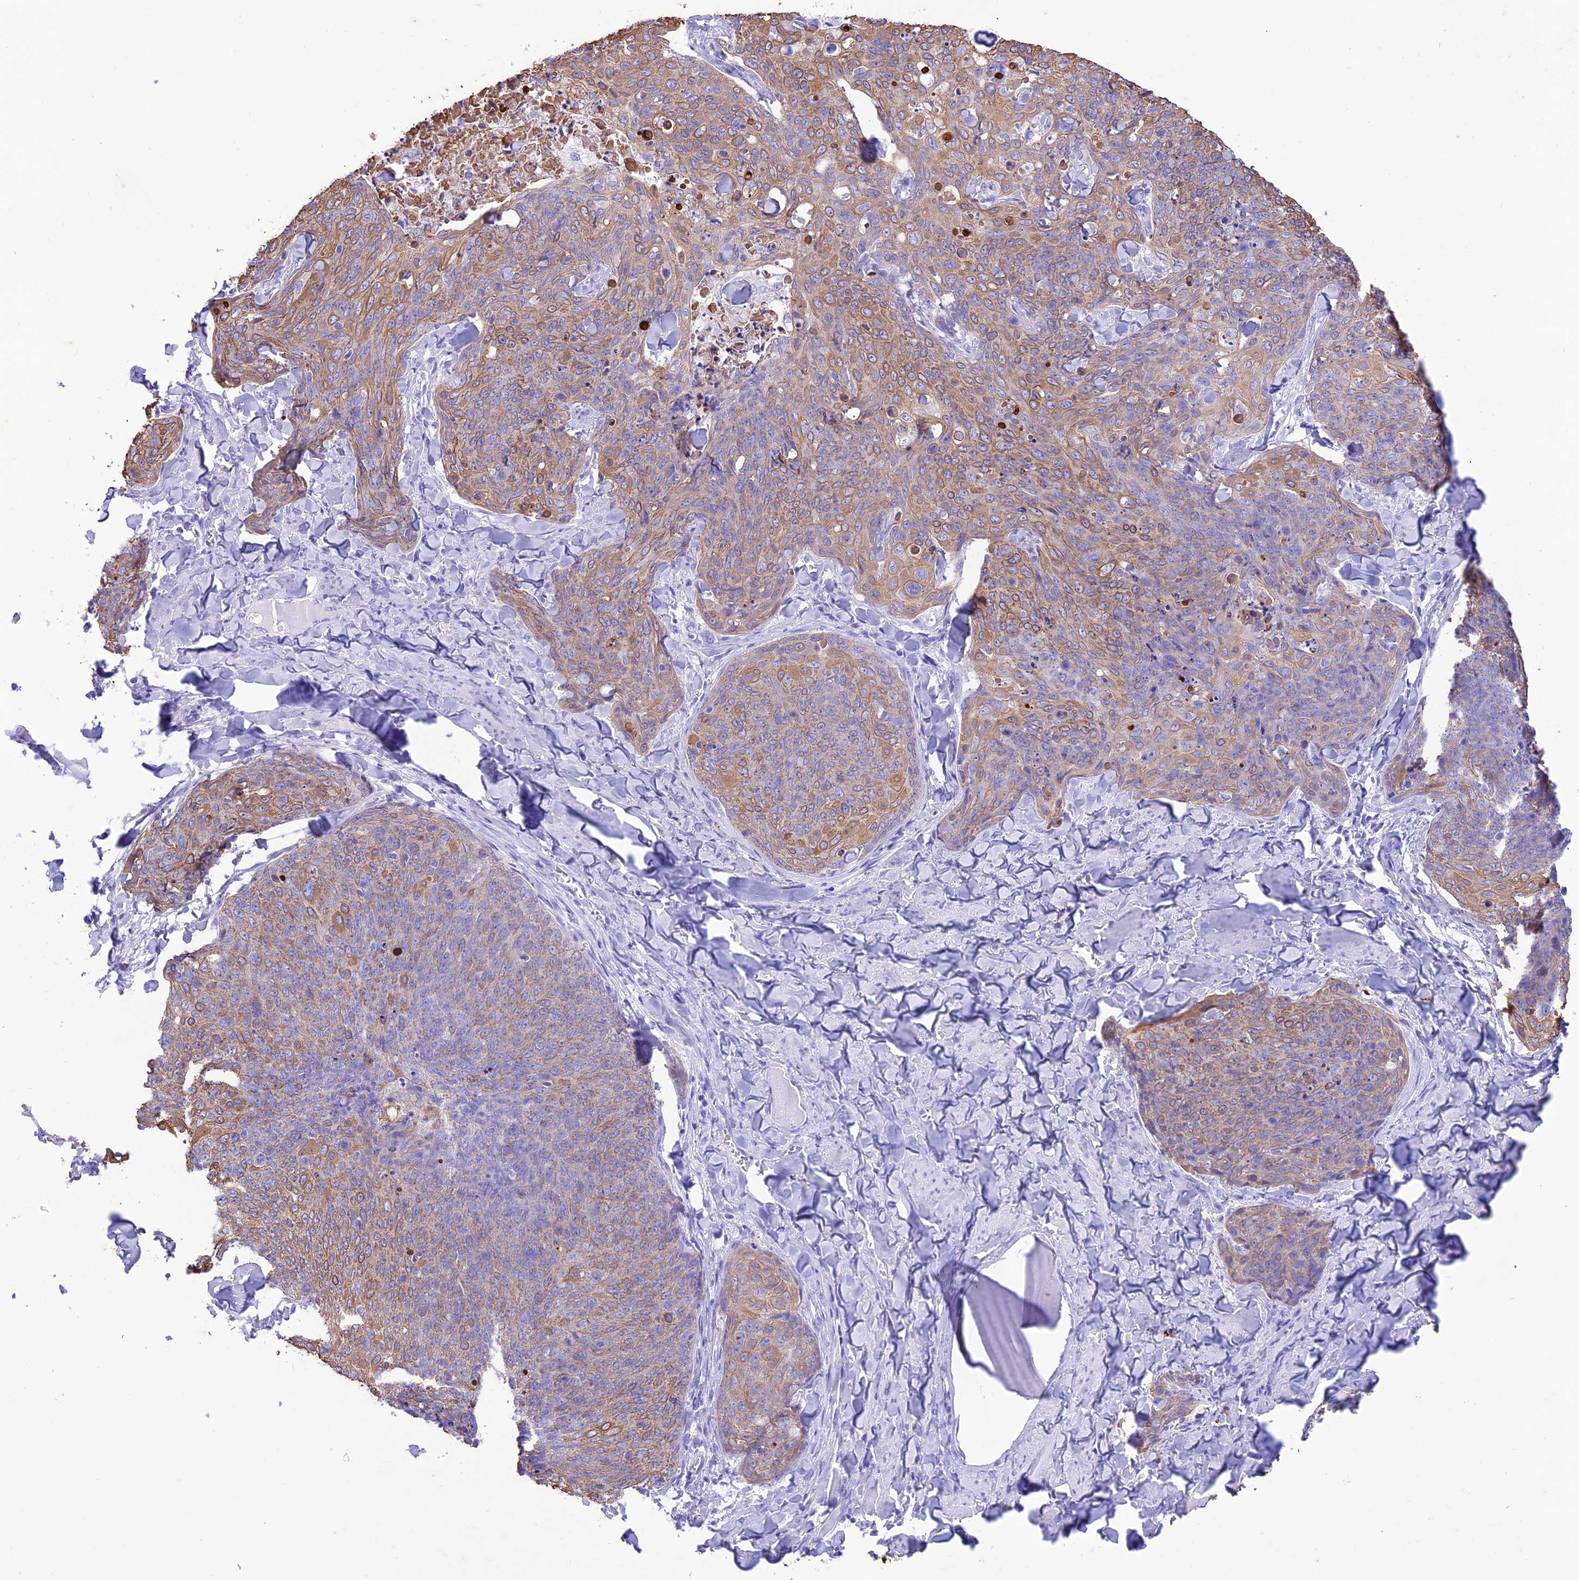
{"staining": {"intensity": "moderate", "quantity": "25%-75%", "location": "cytoplasmic/membranous"}, "tissue": "skin cancer", "cell_type": "Tumor cells", "image_type": "cancer", "snomed": [{"axis": "morphology", "description": "Squamous cell carcinoma, NOS"}, {"axis": "topography", "description": "Skin"}, {"axis": "topography", "description": "Vulva"}], "caption": "Immunohistochemistry histopathology image of human skin squamous cell carcinoma stained for a protein (brown), which shows medium levels of moderate cytoplasmic/membranous staining in approximately 25%-75% of tumor cells.", "gene": "VPS52", "patient": {"sex": "female", "age": 85}}